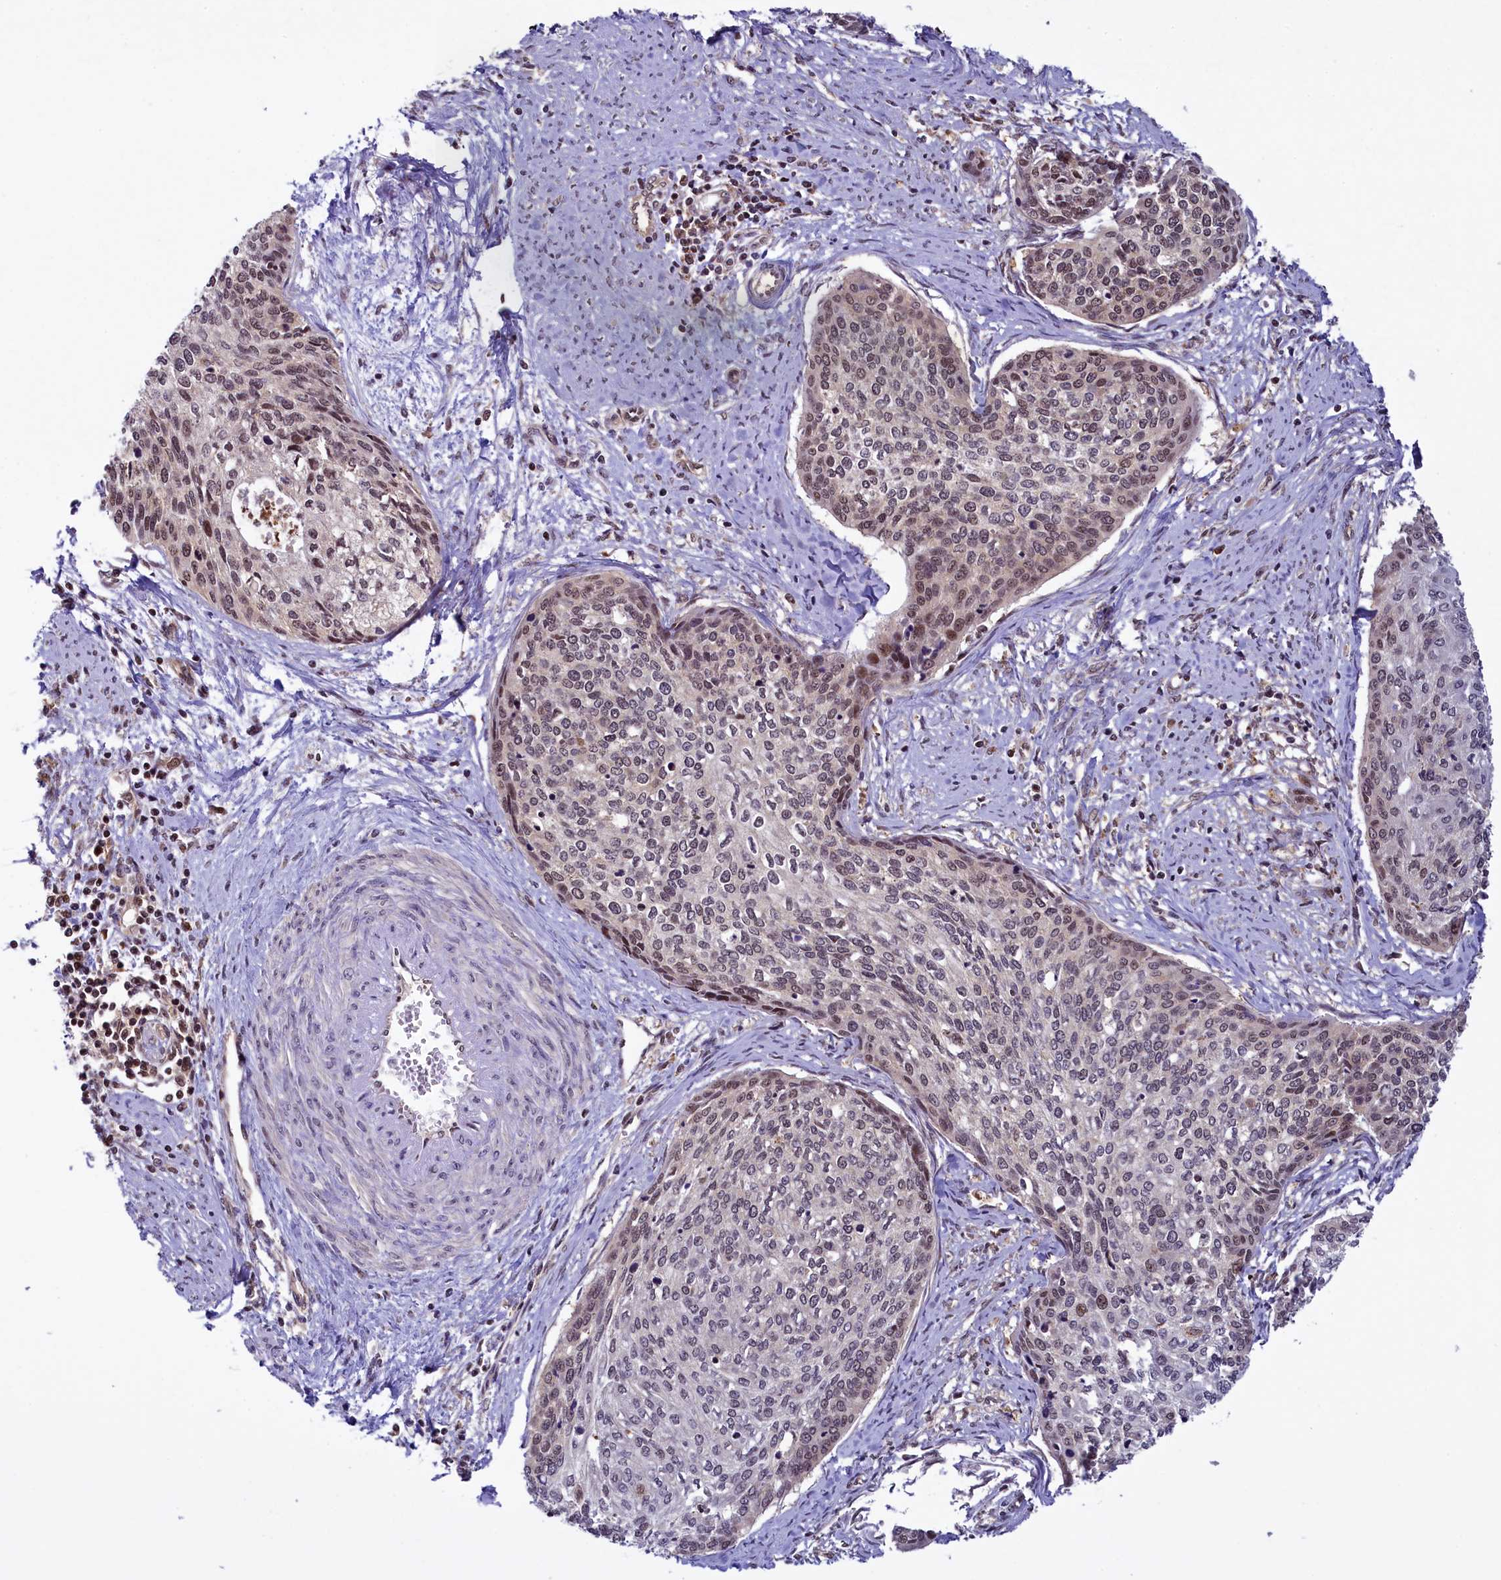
{"staining": {"intensity": "moderate", "quantity": "<25%", "location": "nuclear"}, "tissue": "cervical cancer", "cell_type": "Tumor cells", "image_type": "cancer", "snomed": [{"axis": "morphology", "description": "Squamous cell carcinoma, NOS"}, {"axis": "topography", "description": "Cervix"}], "caption": "Immunohistochemical staining of human cervical cancer reveals low levels of moderate nuclear protein positivity in approximately <25% of tumor cells.", "gene": "SLC7A6OS", "patient": {"sex": "female", "age": 37}}